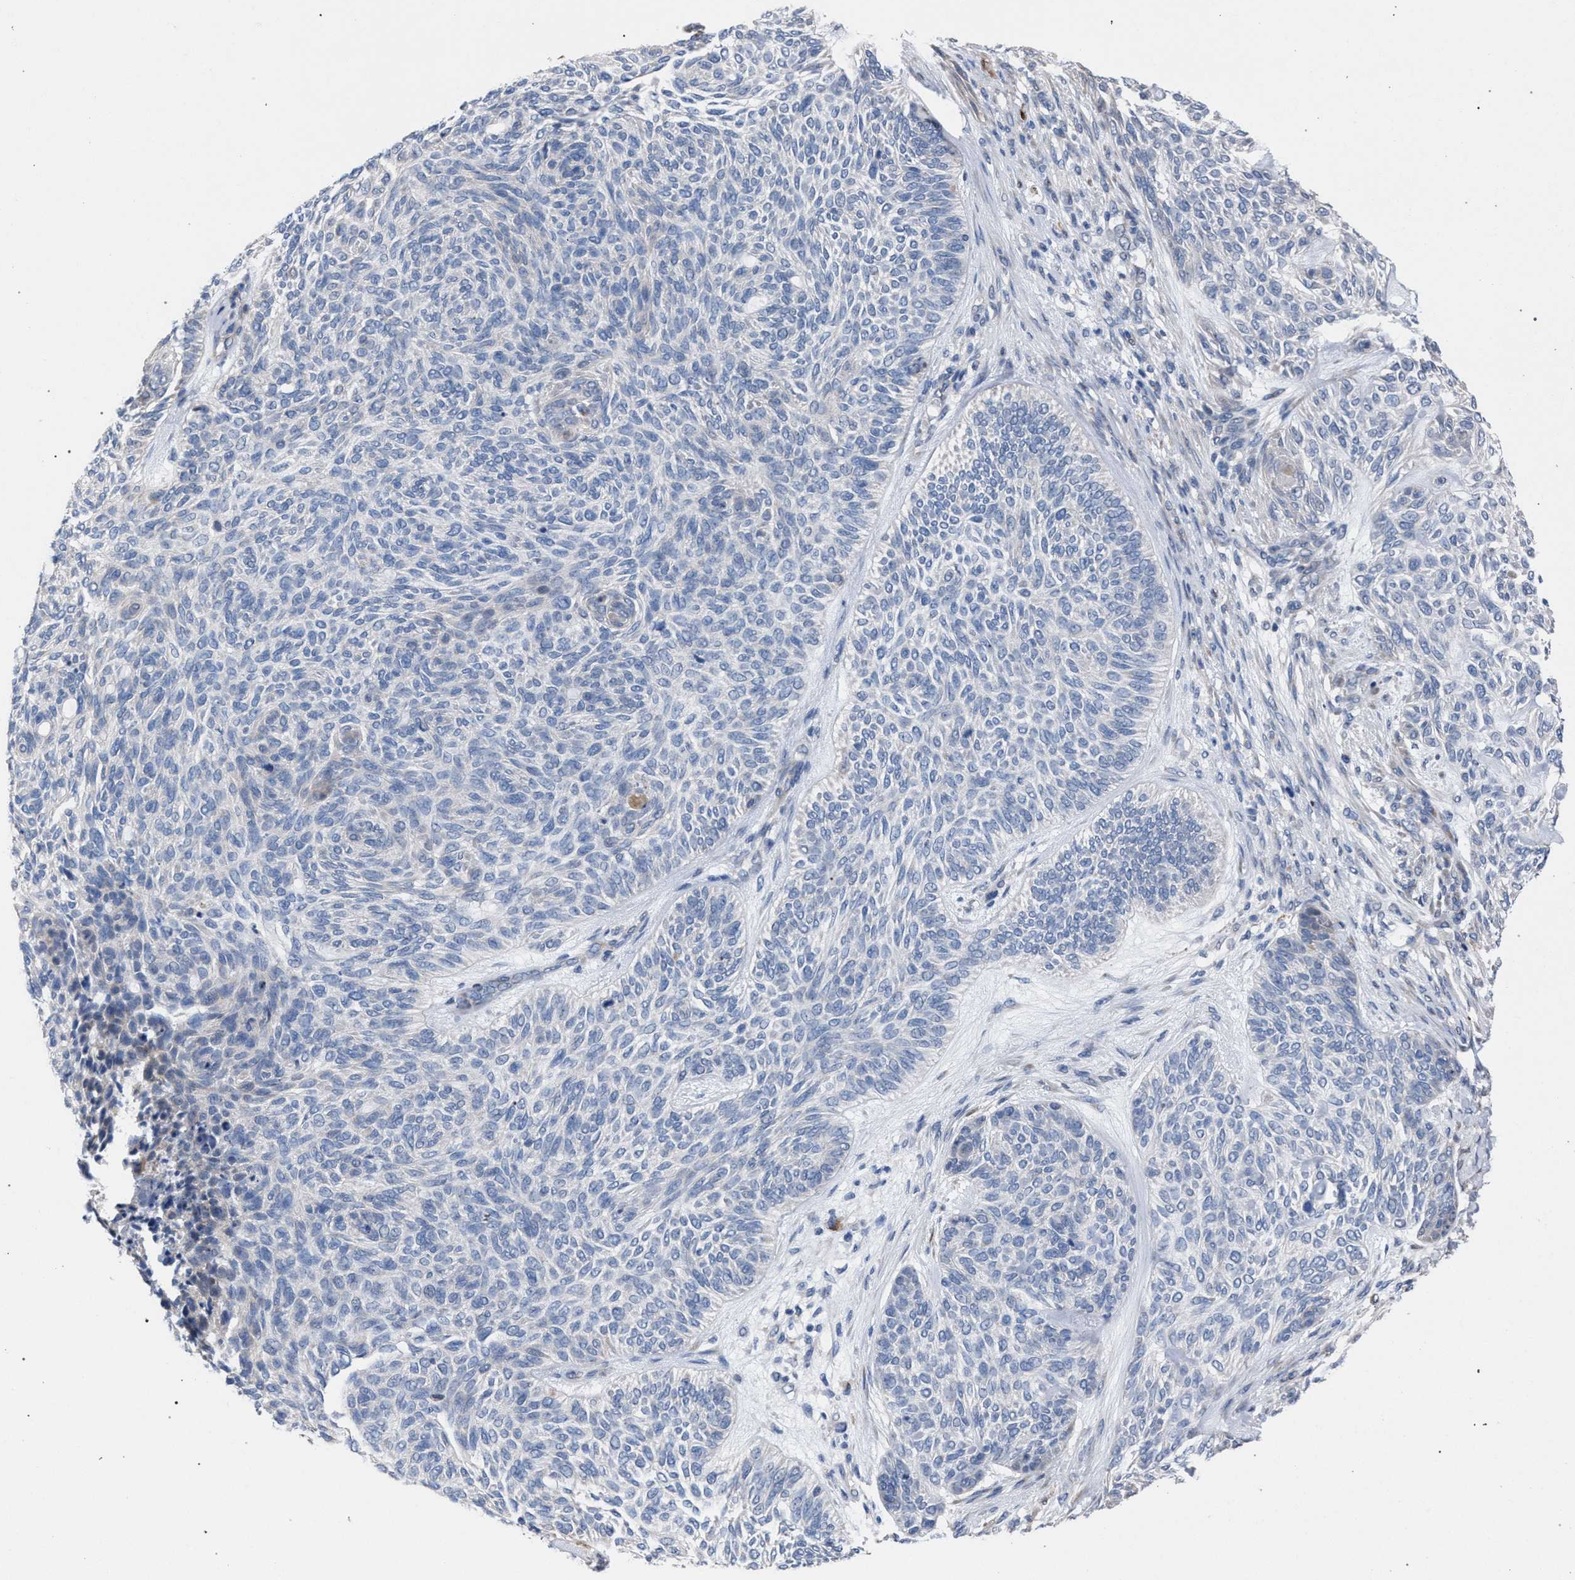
{"staining": {"intensity": "negative", "quantity": "none", "location": "none"}, "tissue": "skin cancer", "cell_type": "Tumor cells", "image_type": "cancer", "snomed": [{"axis": "morphology", "description": "Basal cell carcinoma"}, {"axis": "topography", "description": "Skin"}], "caption": "Immunohistochemistry micrograph of neoplastic tissue: skin cancer (basal cell carcinoma) stained with DAB displays no significant protein positivity in tumor cells. Brightfield microscopy of IHC stained with DAB (brown) and hematoxylin (blue), captured at high magnification.", "gene": "RNF135", "patient": {"sex": "male", "age": 55}}